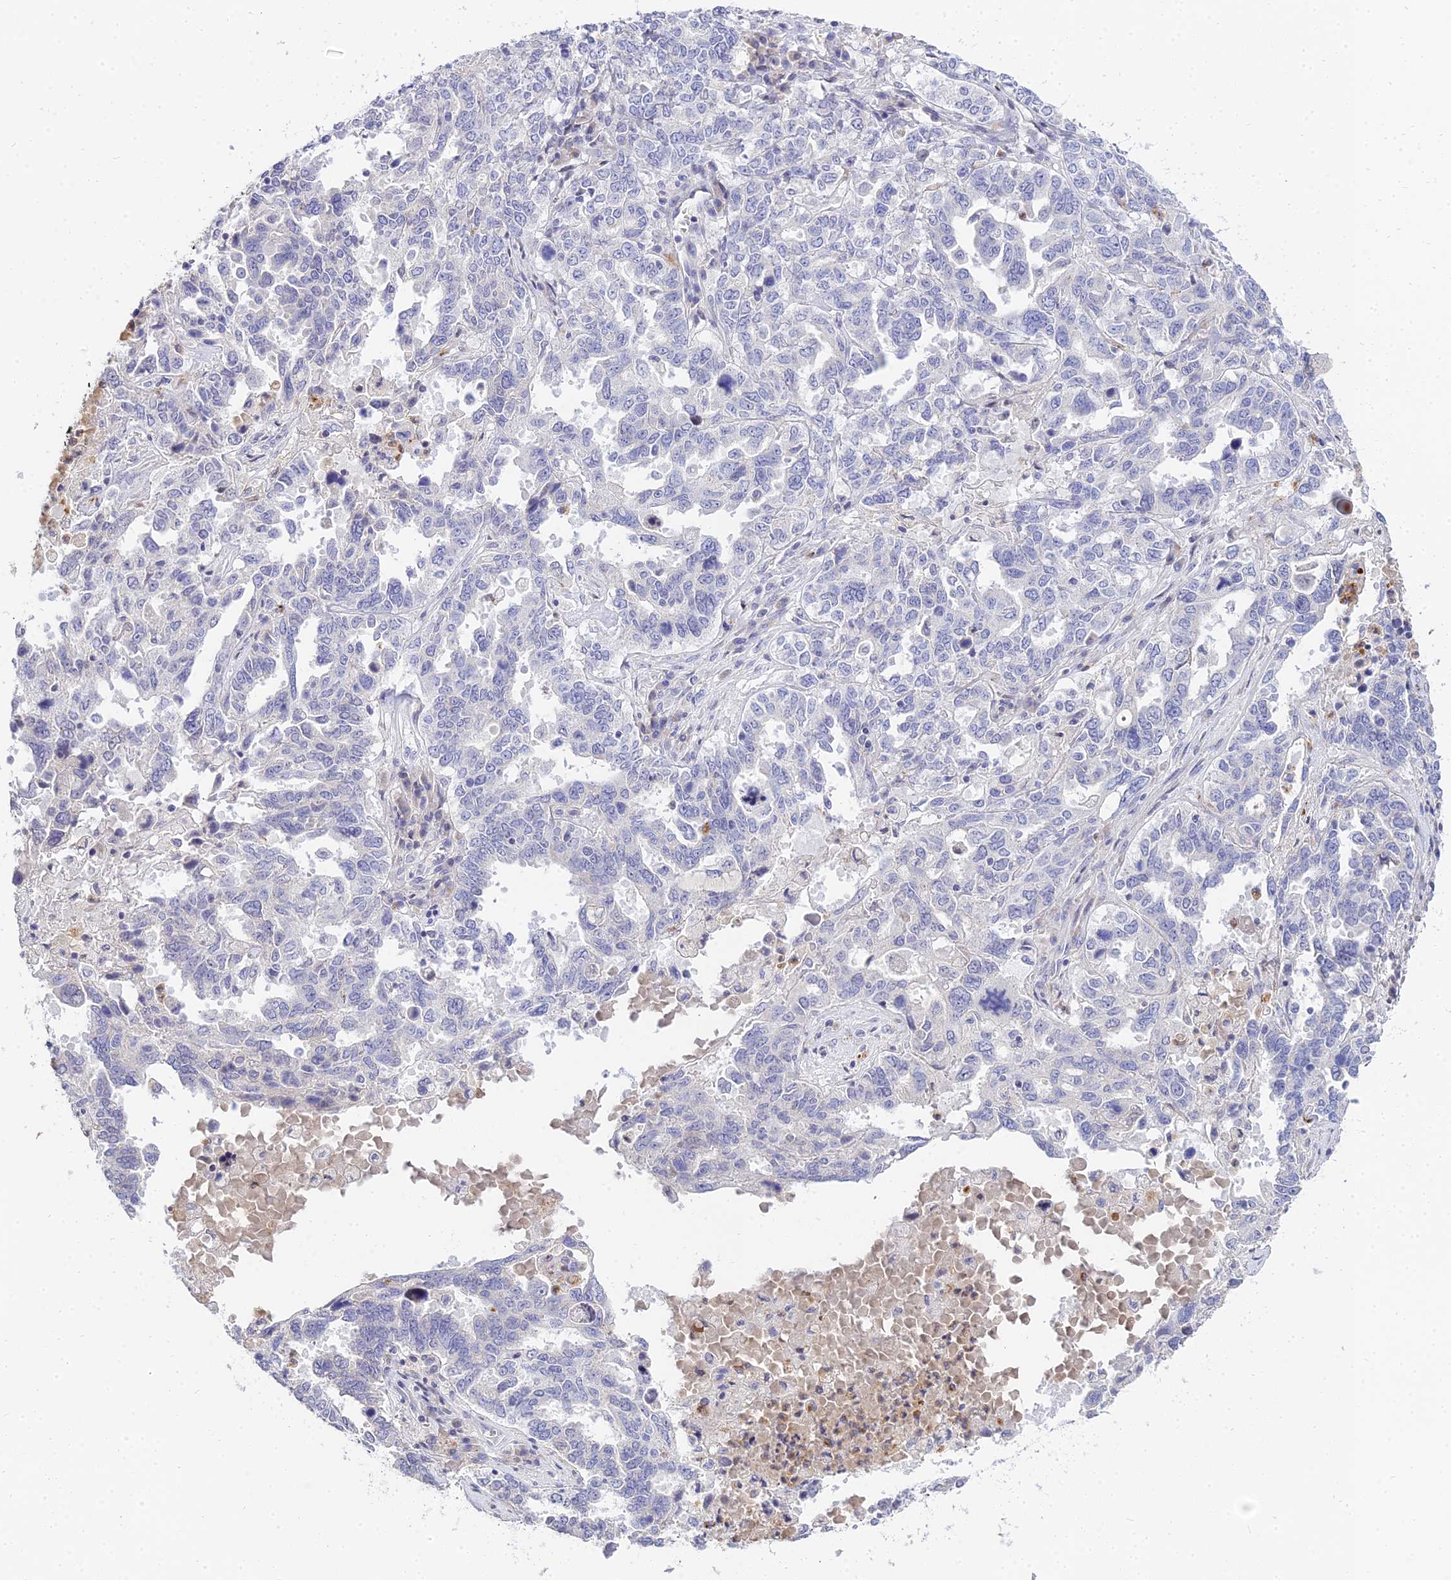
{"staining": {"intensity": "negative", "quantity": "none", "location": "none"}, "tissue": "ovarian cancer", "cell_type": "Tumor cells", "image_type": "cancer", "snomed": [{"axis": "morphology", "description": "Carcinoma, endometroid"}, {"axis": "topography", "description": "Ovary"}], "caption": "This is an immunohistochemistry (IHC) image of human ovarian cancer (endometroid carcinoma). There is no expression in tumor cells.", "gene": "VWC2L", "patient": {"sex": "female", "age": 62}}